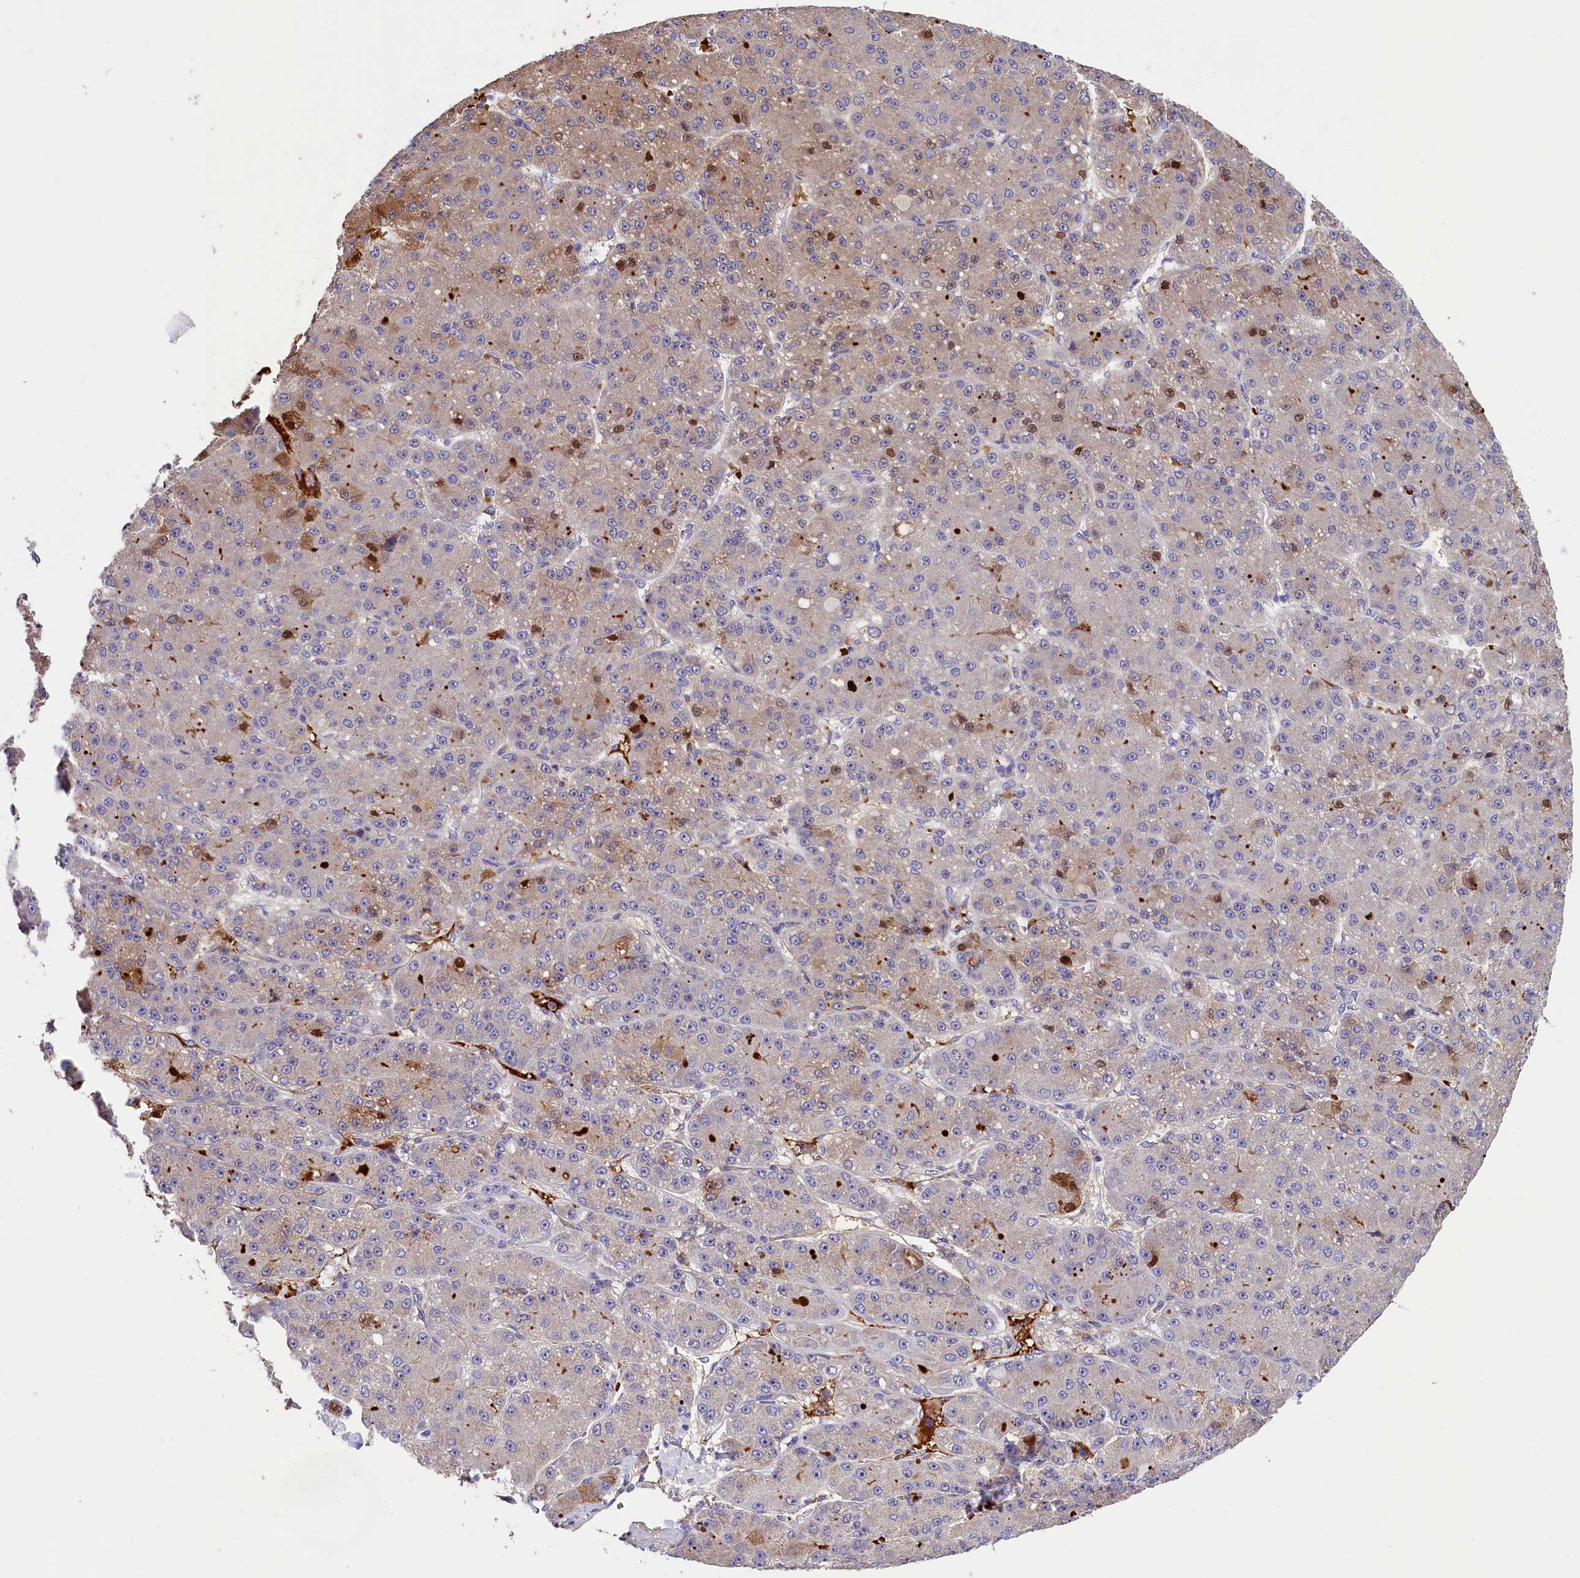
{"staining": {"intensity": "weak", "quantity": "<25%", "location": "cytoplasmic/membranous,nuclear"}, "tissue": "liver cancer", "cell_type": "Tumor cells", "image_type": "cancer", "snomed": [{"axis": "morphology", "description": "Carcinoma, Hepatocellular, NOS"}, {"axis": "topography", "description": "Liver"}], "caption": "There is no significant staining in tumor cells of liver hepatocellular carcinoma.", "gene": "PHAF1", "patient": {"sex": "male", "age": 67}}